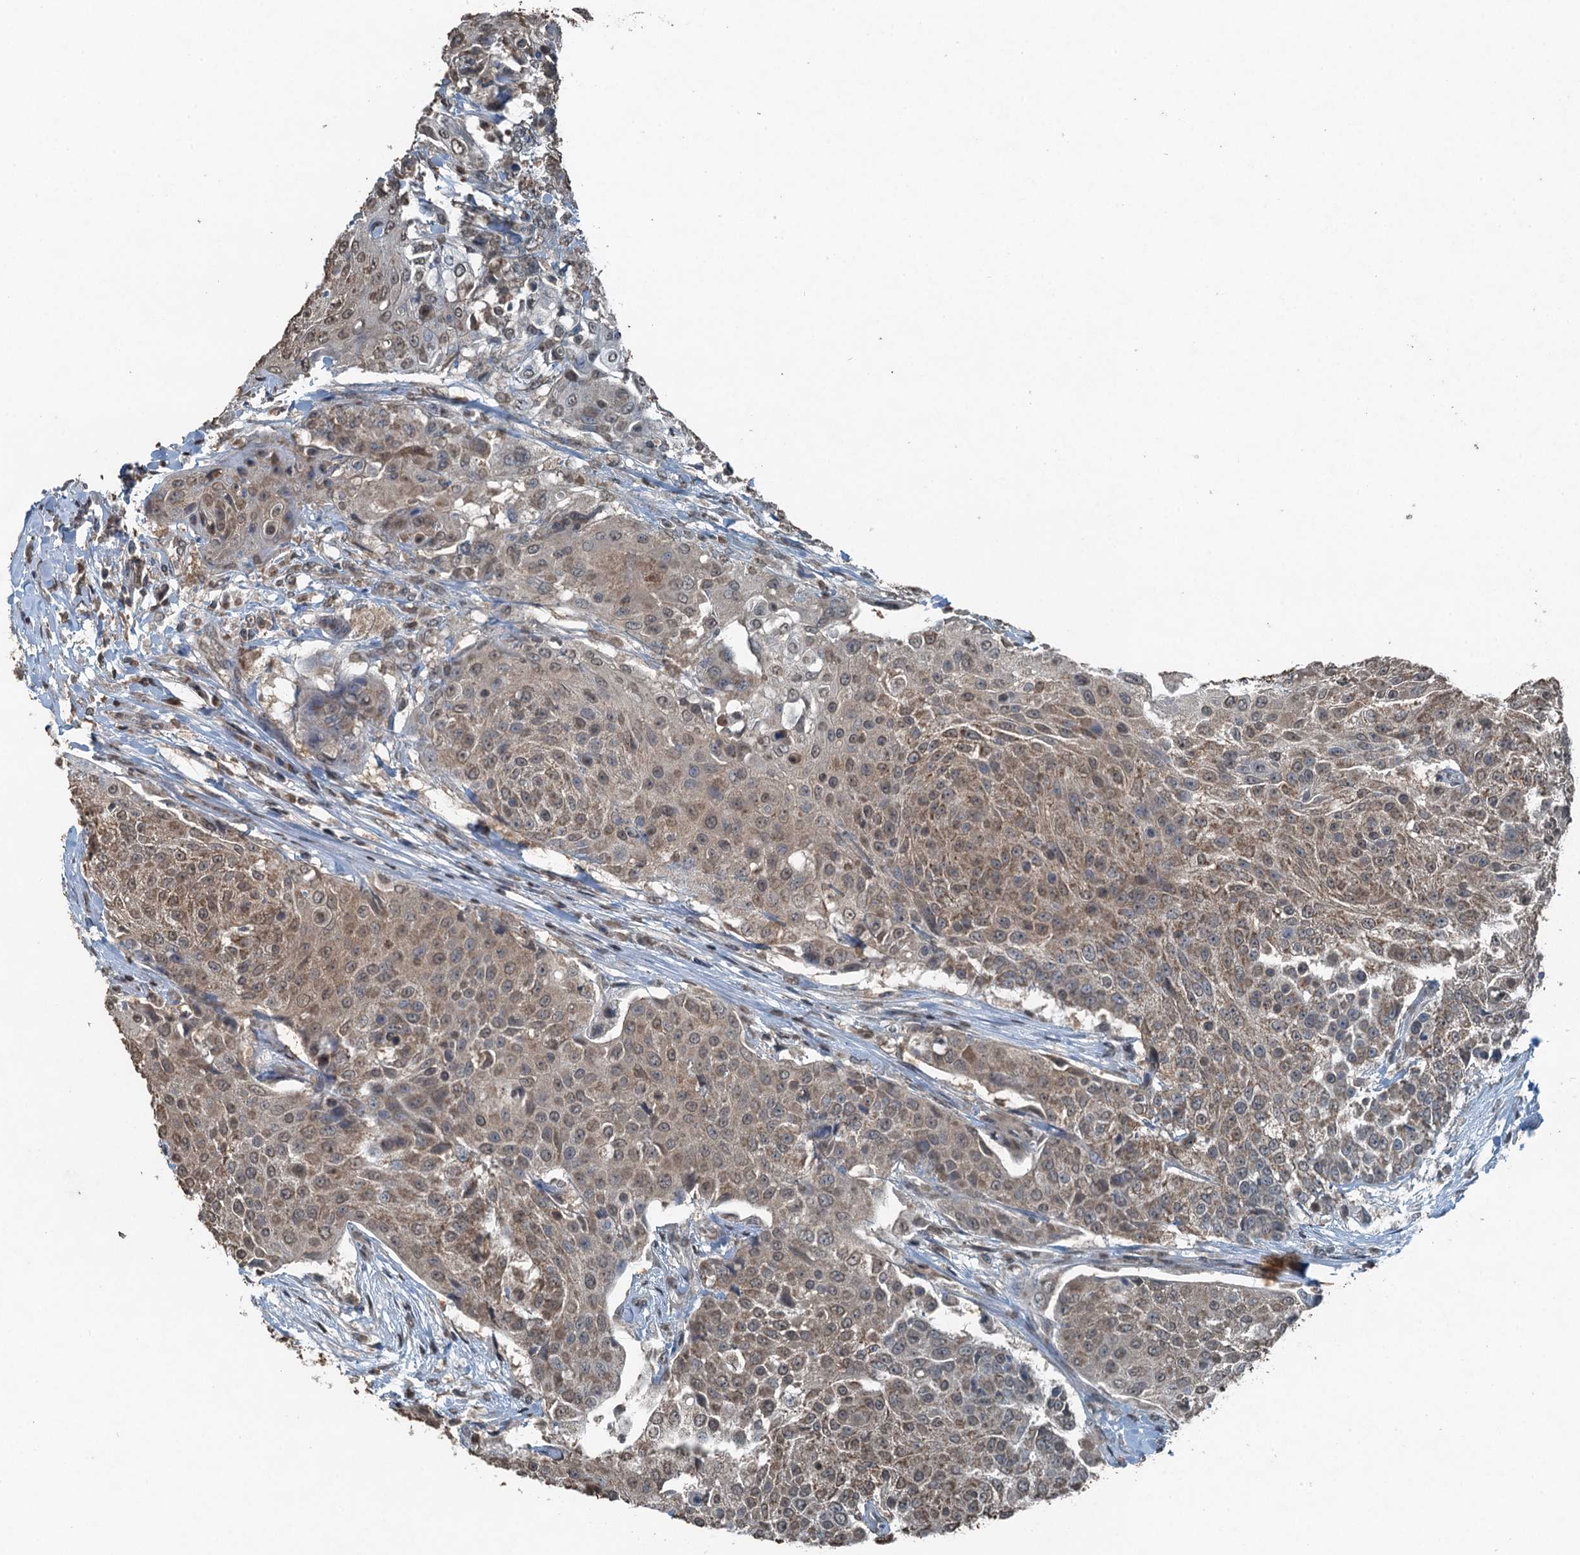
{"staining": {"intensity": "weak", "quantity": ">75%", "location": "cytoplasmic/membranous"}, "tissue": "urothelial cancer", "cell_type": "Tumor cells", "image_type": "cancer", "snomed": [{"axis": "morphology", "description": "Urothelial carcinoma, High grade"}, {"axis": "topography", "description": "Urinary bladder"}], "caption": "Urothelial cancer was stained to show a protein in brown. There is low levels of weak cytoplasmic/membranous staining in approximately >75% of tumor cells. (IHC, brightfield microscopy, high magnification).", "gene": "TCTN1", "patient": {"sex": "female", "age": 63}}